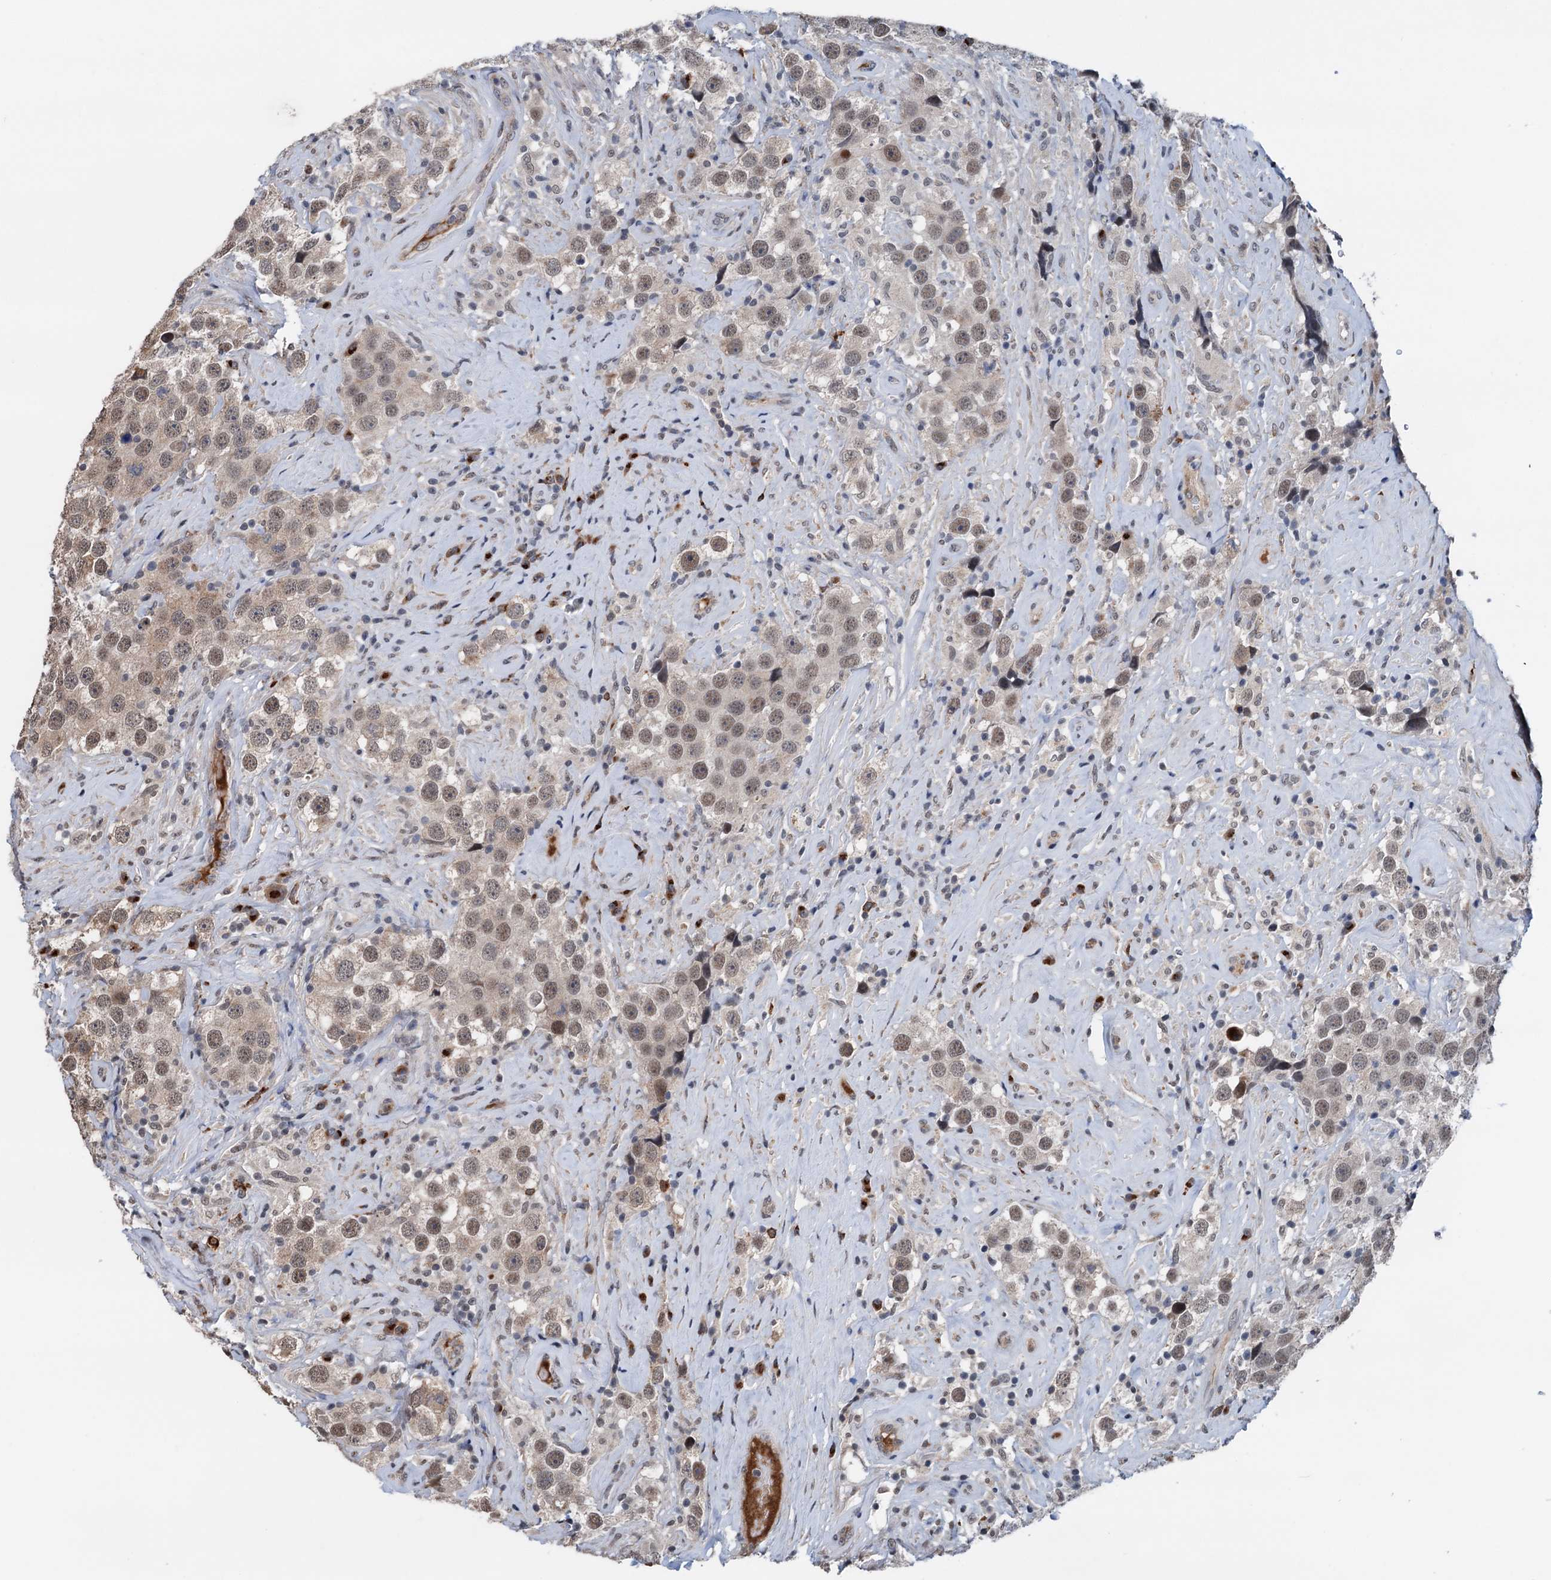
{"staining": {"intensity": "weak", "quantity": ">75%", "location": "cytoplasmic/membranous,nuclear"}, "tissue": "testis cancer", "cell_type": "Tumor cells", "image_type": "cancer", "snomed": [{"axis": "morphology", "description": "Seminoma, NOS"}, {"axis": "topography", "description": "Testis"}], "caption": "Immunohistochemistry (IHC) image of human testis cancer stained for a protein (brown), which displays low levels of weak cytoplasmic/membranous and nuclear positivity in approximately >75% of tumor cells.", "gene": "SHLD1", "patient": {"sex": "male", "age": 49}}